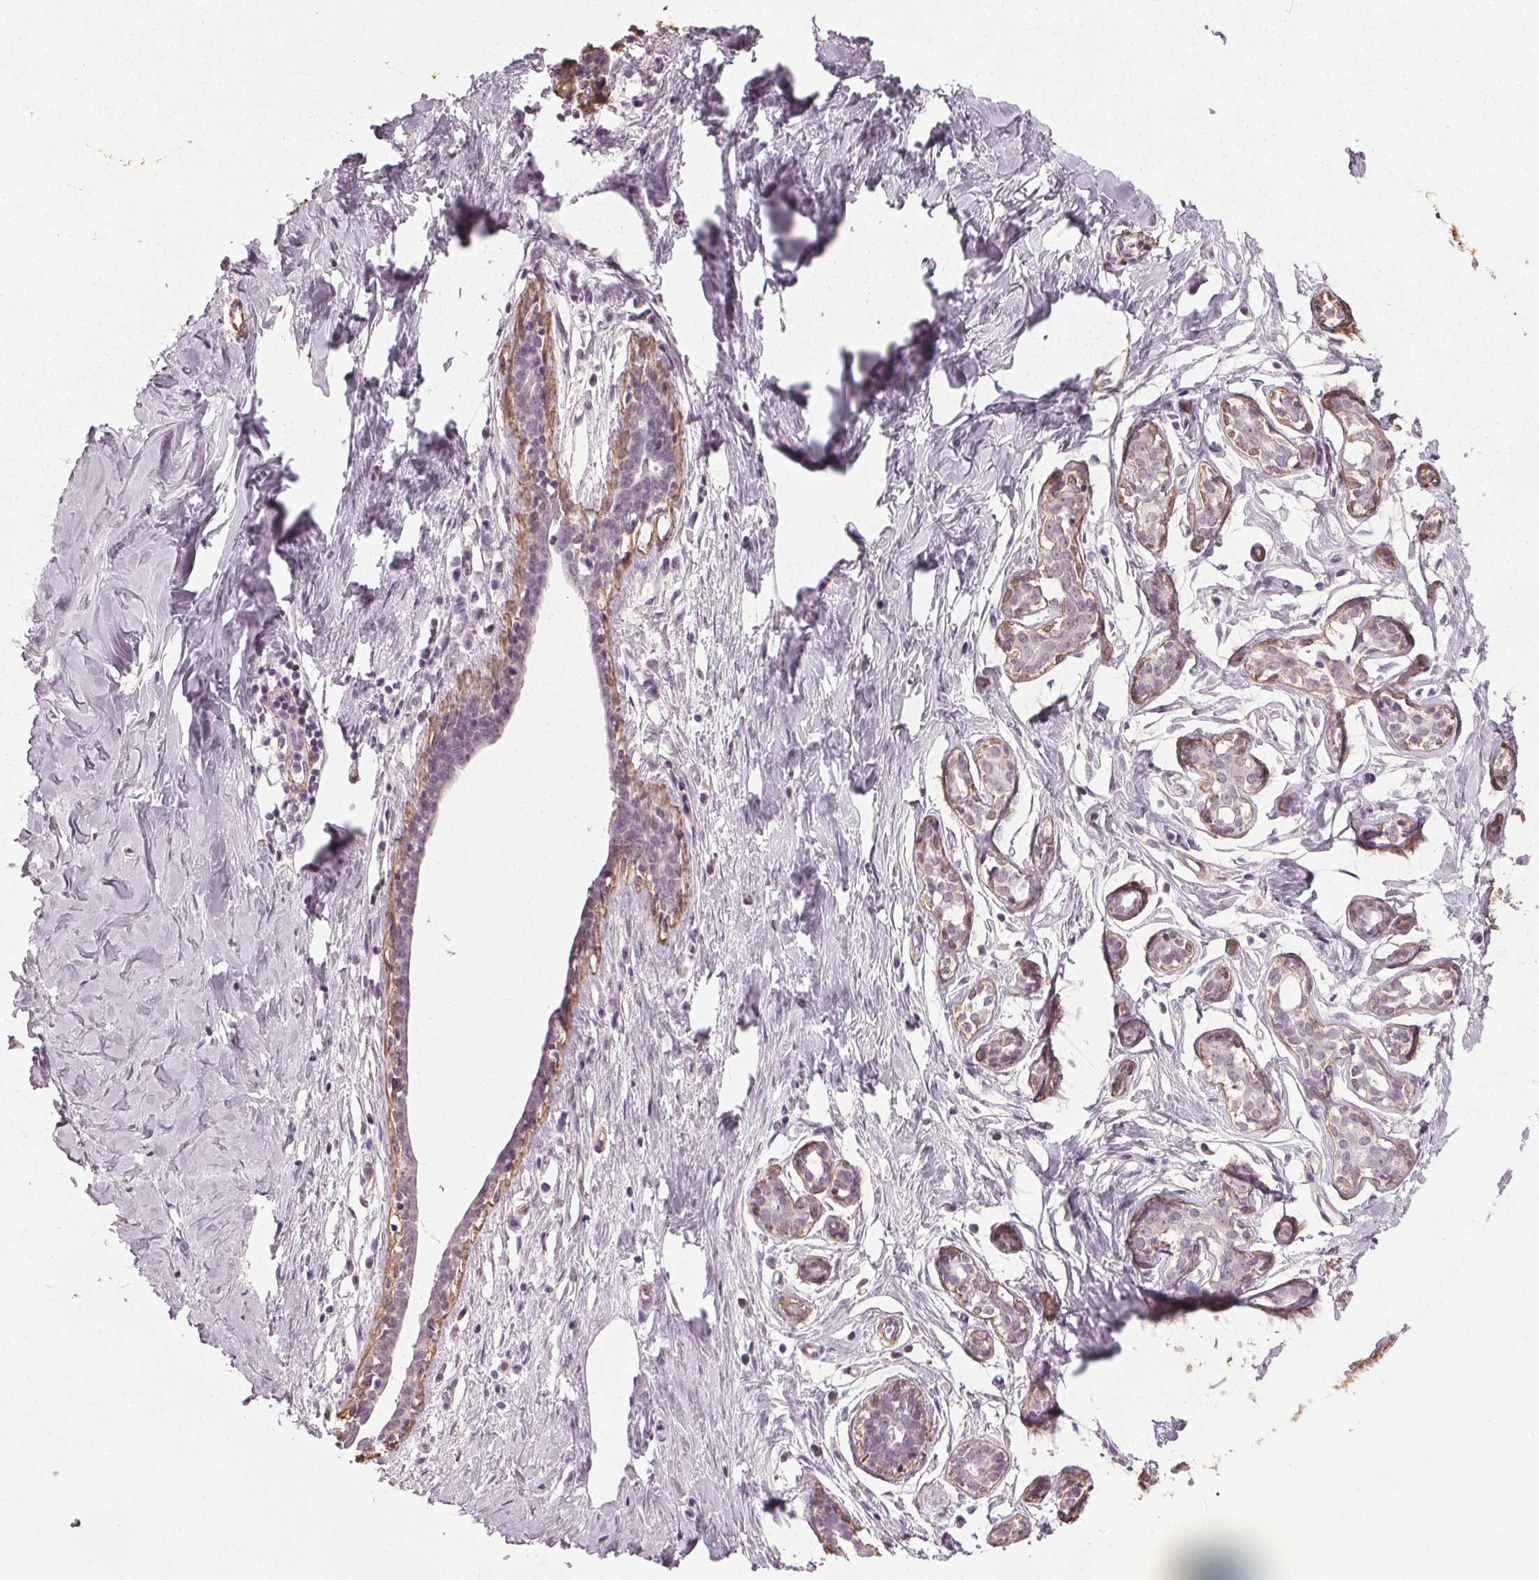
{"staining": {"intensity": "negative", "quantity": "none", "location": "none"}, "tissue": "breast", "cell_type": "Adipocytes", "image_type": "normal", "snomed": [{"axis": "morphology", "description": "Normal tissue, NOS"}, {"axis": "topography", "description": "Breast"}], "caption": "Immunohistochemistry (IHC) photomicrograph of normal breast: breast stained with DAB (3,3'-diaminobenzidine) reveals no significant protein positivity in adipocytes.", "gene": "PKP1", "patient": {"sex": "female", "age": 27}}